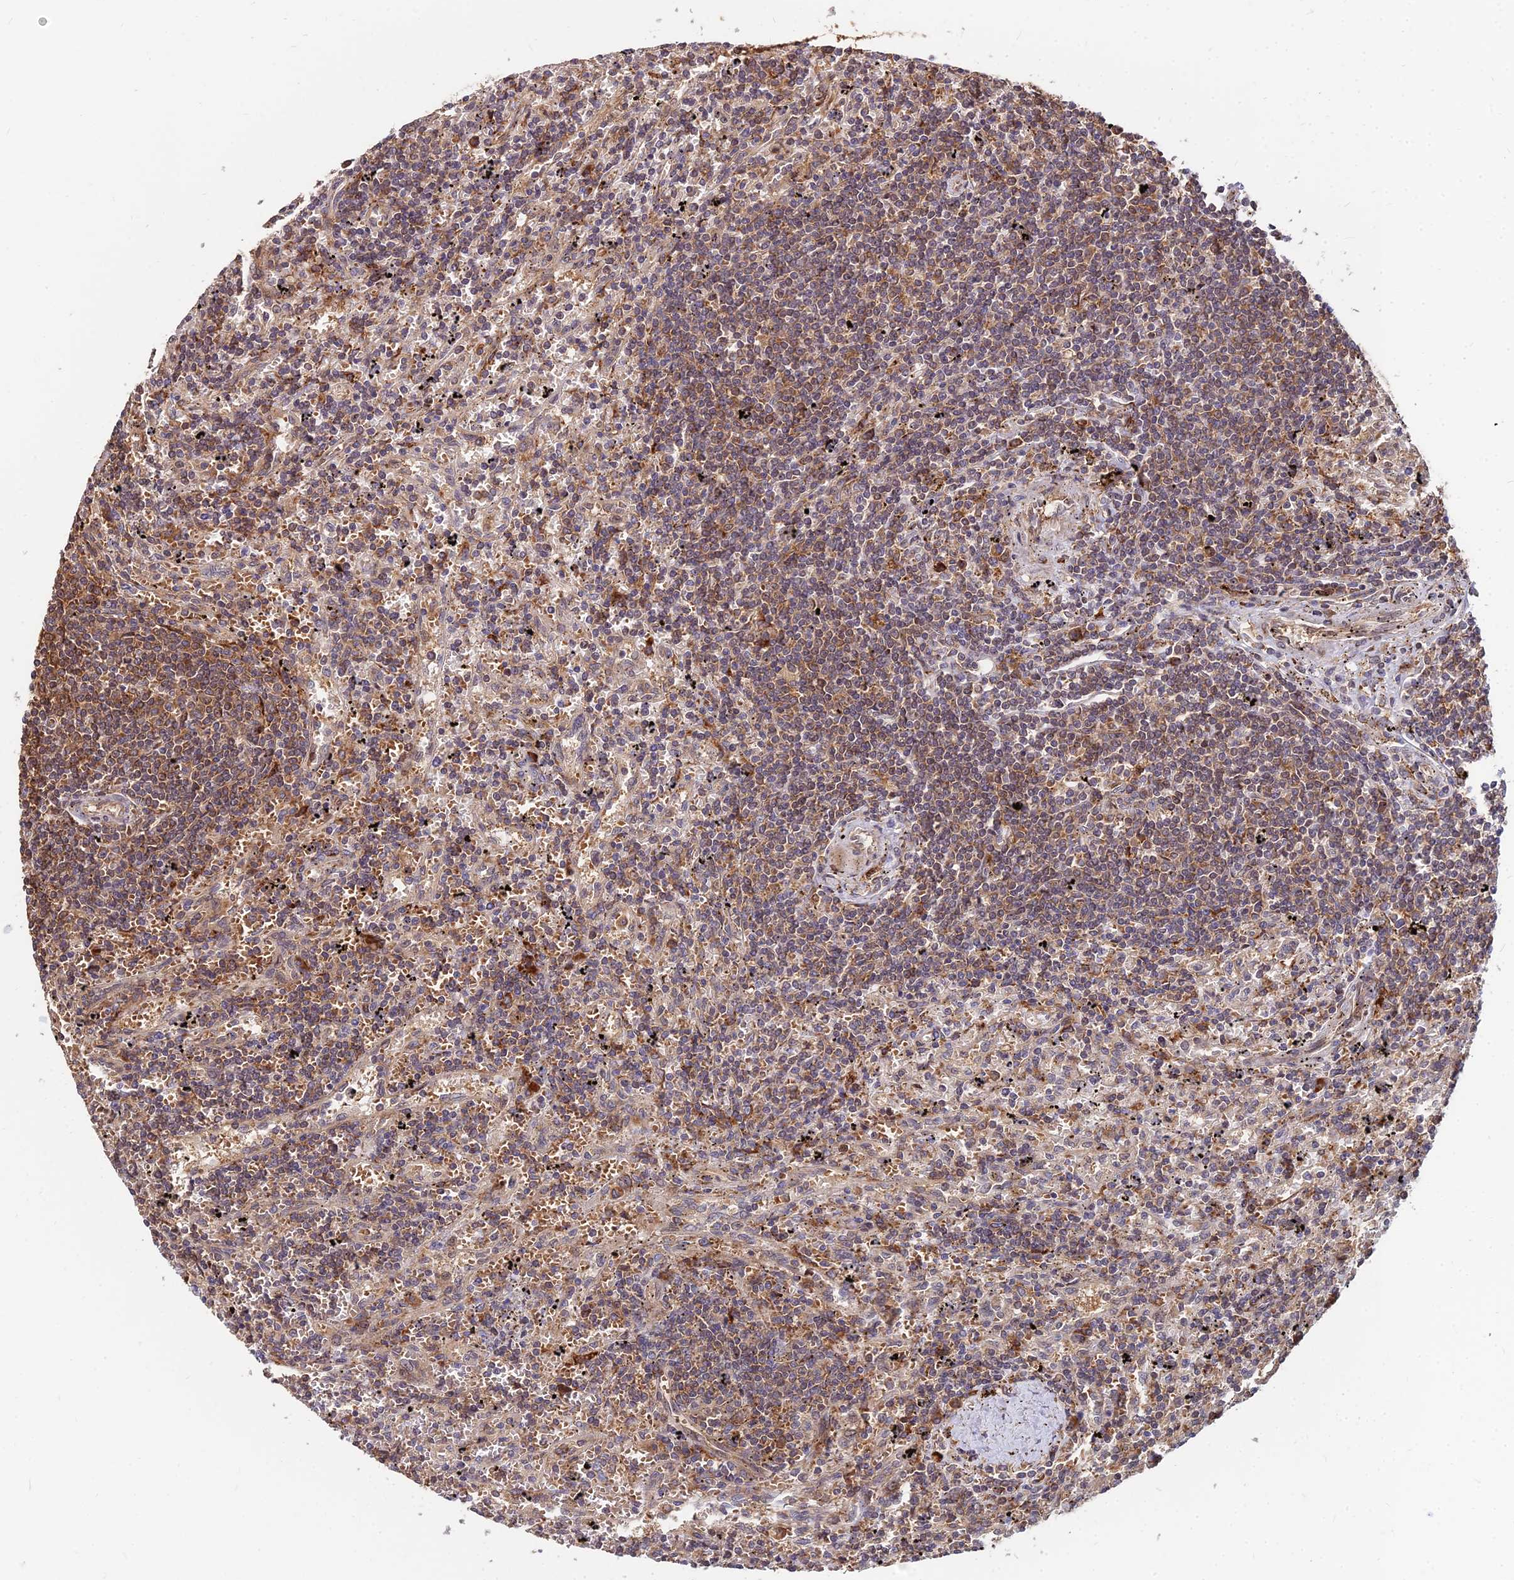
{"staining": {"intensity": "moderate", "quantity": "25%-75%", "location": "cytoplasmic/membranous"}, "tissue": "lymphoma", "cell_type": "Tumor cells", "image_type": "cancer", "snomed": [{"axis": "morphology", "description": "Malignant lymphoma, non-Hodgkin's type, Low grade"}, {"axis": "topography", "description": "Spleen"}], "caption": "Malignant lymphoma, non-Hodgkin's type (low-grade) tissue demonstrates moderate cytoplasmic/membranous positivity in approximately 25%-75% of tumor cells Immunohistochemistry (ihc) stains the protein of interest in brown and the nuclei are stained blue.", "gene": "CCT6B", "patient": {"sex": "male", "age": 76}}